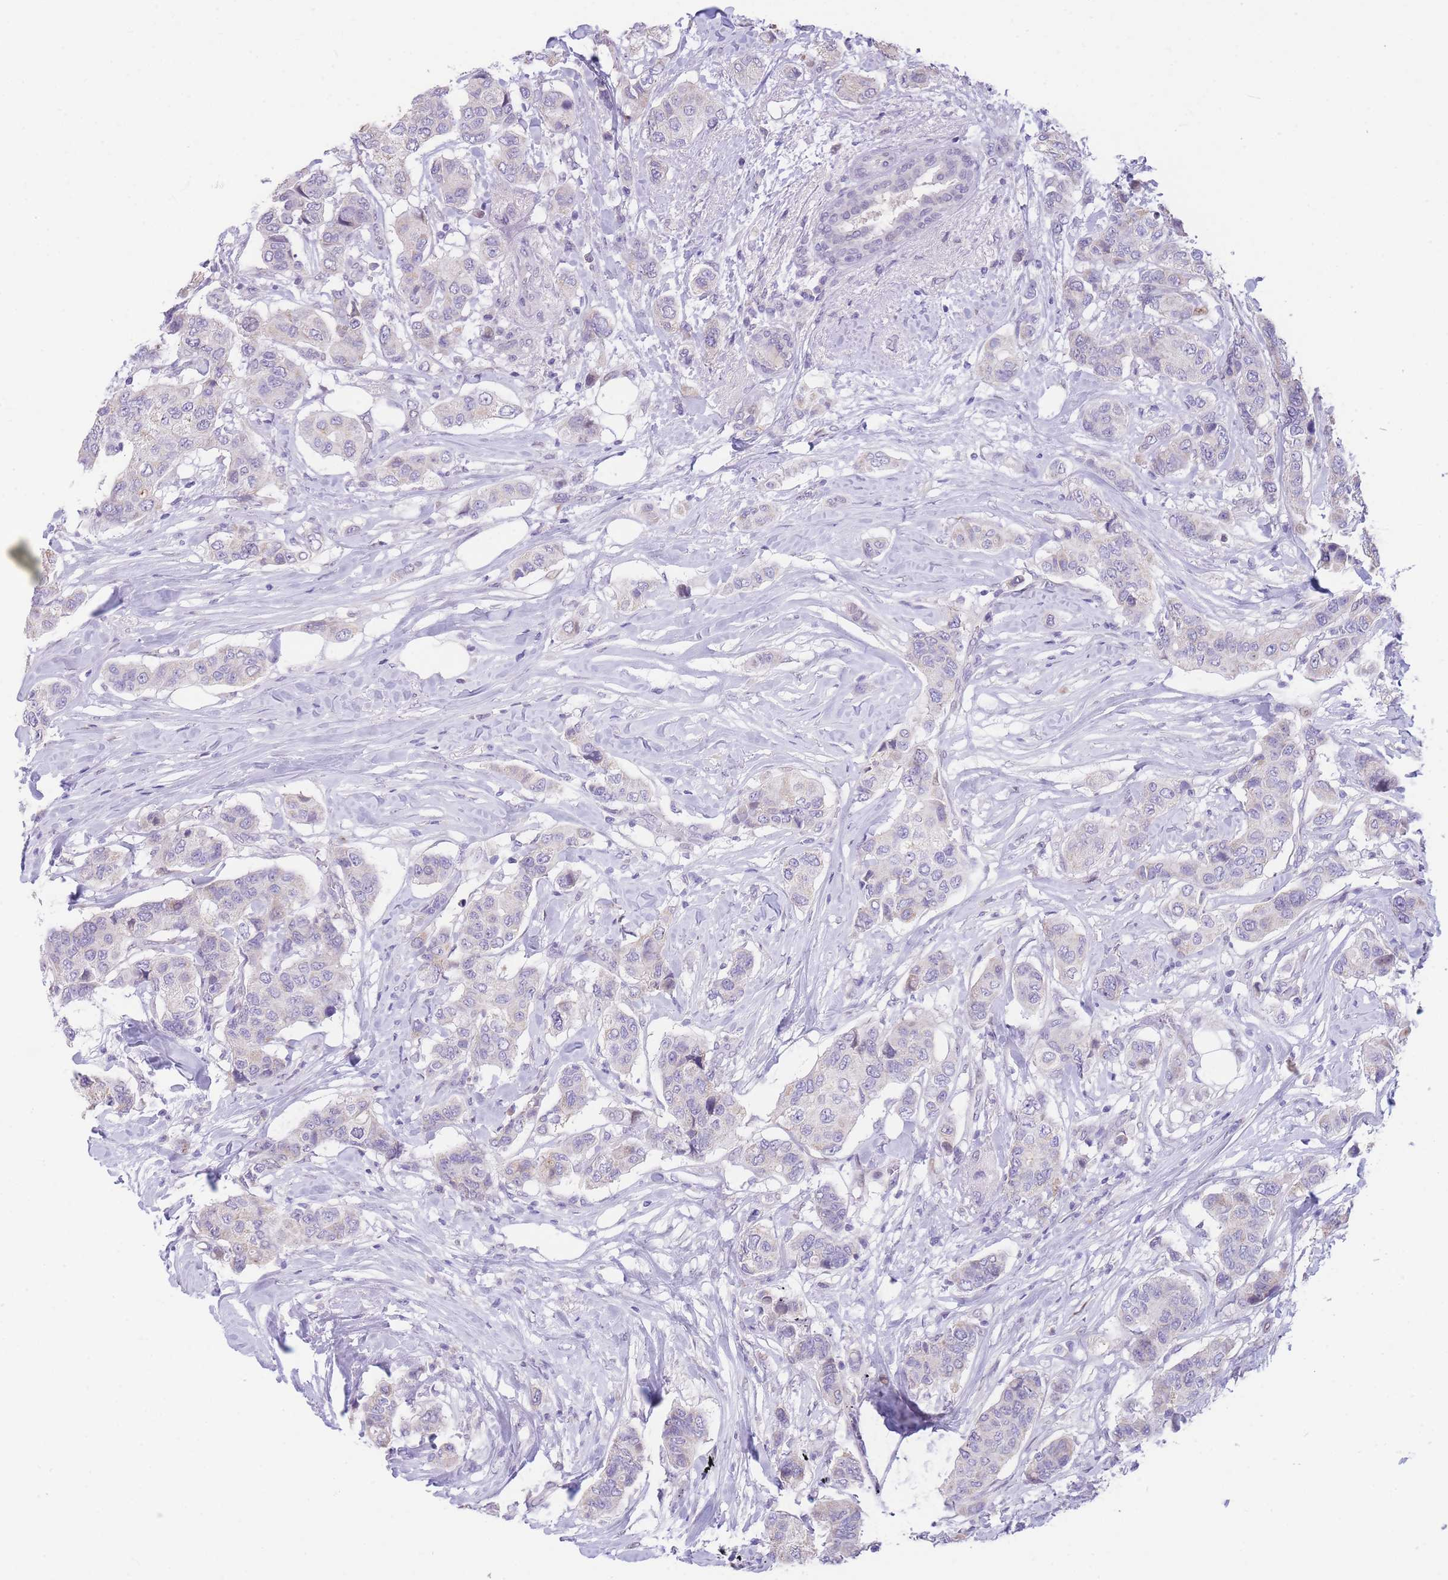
{"staining": {"intensity": "negative", "quantity": "none", "location": "none"}, "tissue": "breast cancer", "cell_type": "Tumor cells", "image_type": "cancer", "snomed": [{"axis": "morphology", "description": "Lobular carcinoma"}, {"axis": "topography", "description": "Breast"}], "caption": "This is a image of immunohistochemistry staining of breast cancer, which shows no positivity in tumor cells.", "gene": "SHCBP1", "patient": {"sex": "female", "age": 51}}